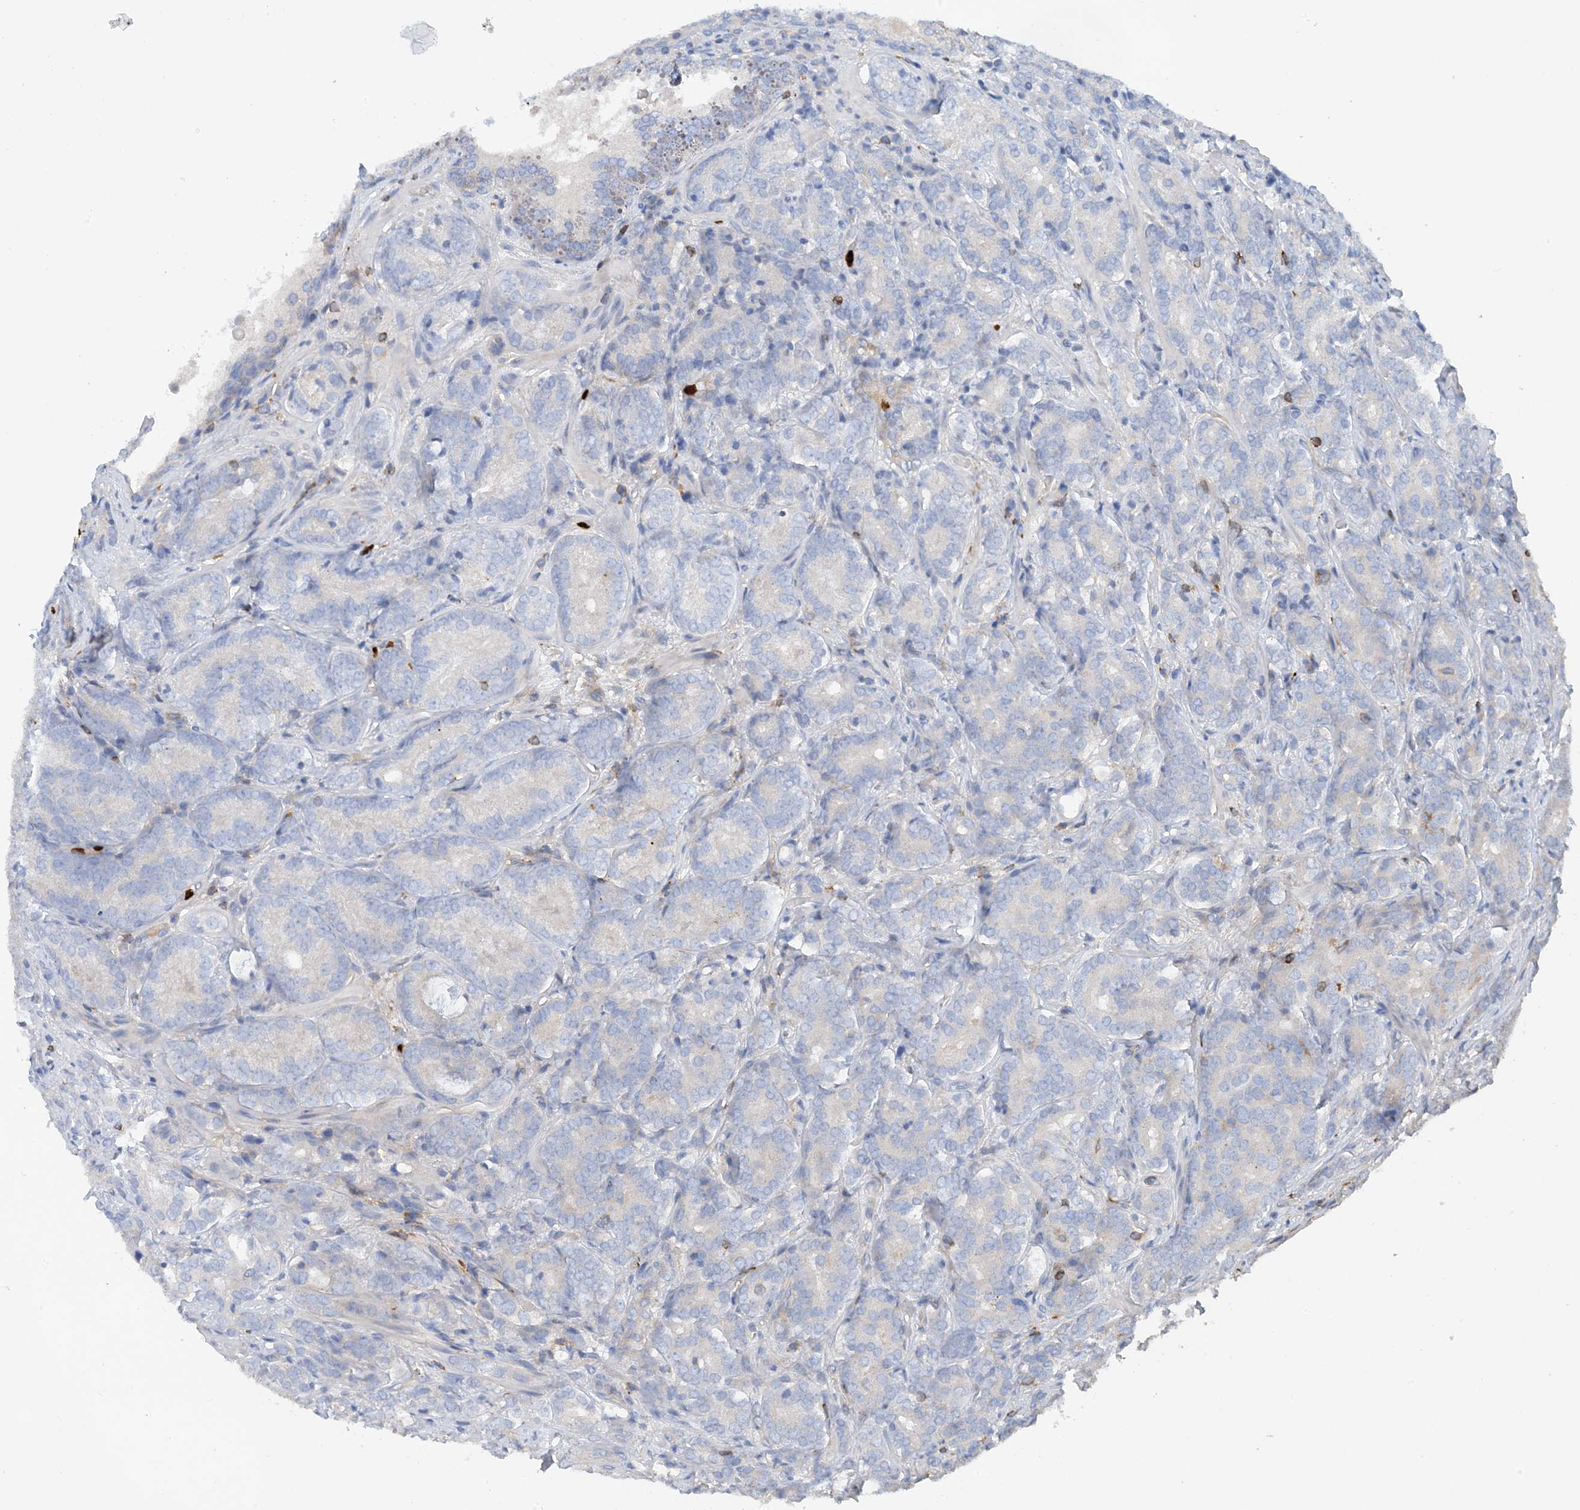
{"staining": {"intensity": "negative", "quantity": "none", "location": "none"}, "tissue": "prostate cancer", "cell_type": "Tumor cells", "image_type": "cancer", "snomed": [{"axis": "morphology", "description": "Adenocarcinoma, High grade"}, {"axis": "topography", "description": "Prostate"}], "caption": "This is an IHC image of high-grade adenocarcinoma (prostate). There is no positivity in tumor cells.", "gene": "PHACTR2", "patient": {"sex": "male", "age": 66}}